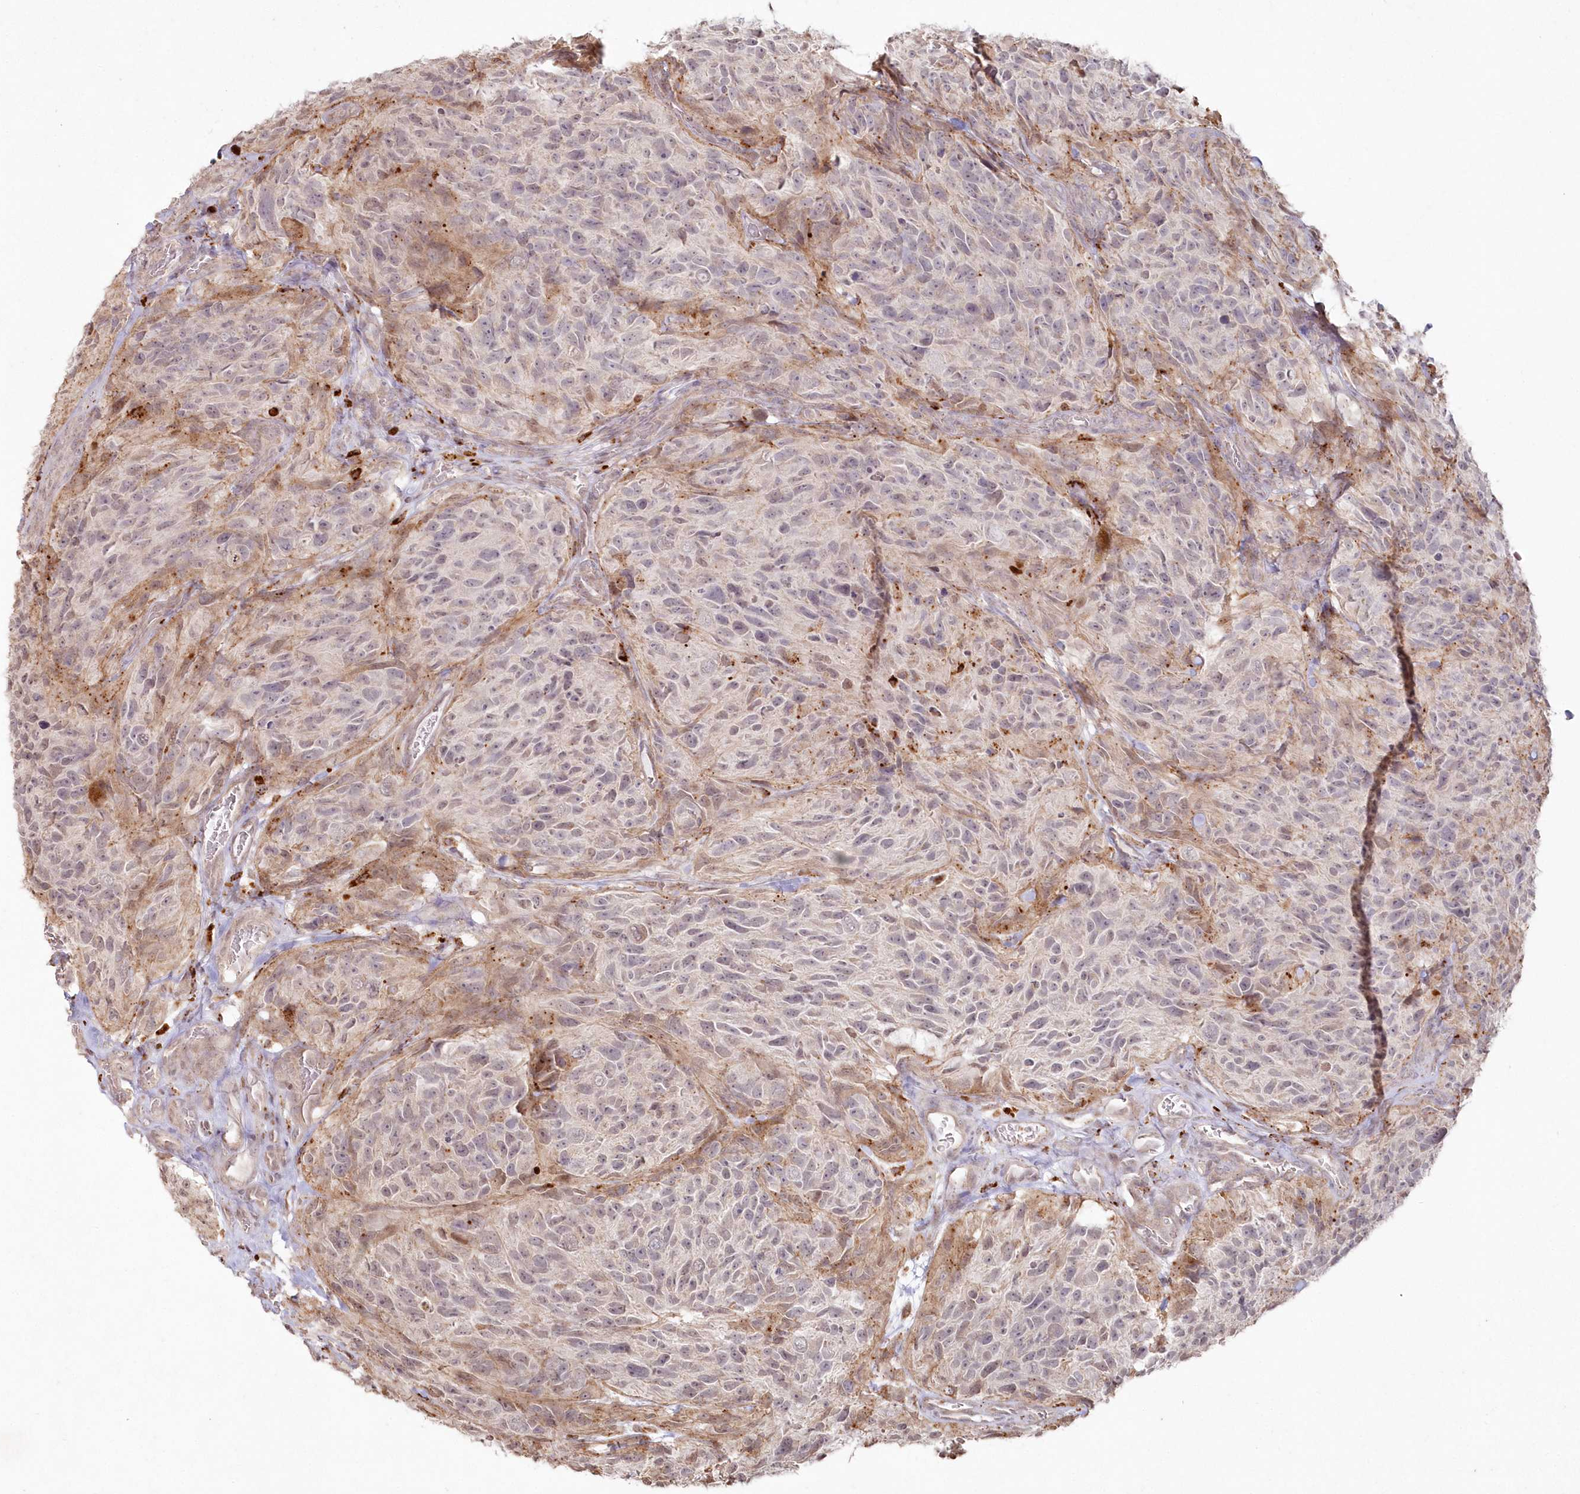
{"staining": {"intensity": "weak", "quantity": "25%-75%", "location": "cytoplasmic/membranous"}, "tissue": "glioma", "cell_type": "Tumor cells", "image_type": "cancer", "snomed": [{"axis": "morphology", "description": "Glioma, malignant, High grade"}, {"axis": "topography", "description": "Brain"}], "caption": "Tumor cells display low levels of weak cytoplasmic/membranous expression in approximately 25%-75% of cells in human glioma.", "gene": "ARSB", "patient": {"sex": "male", "age": 69}}